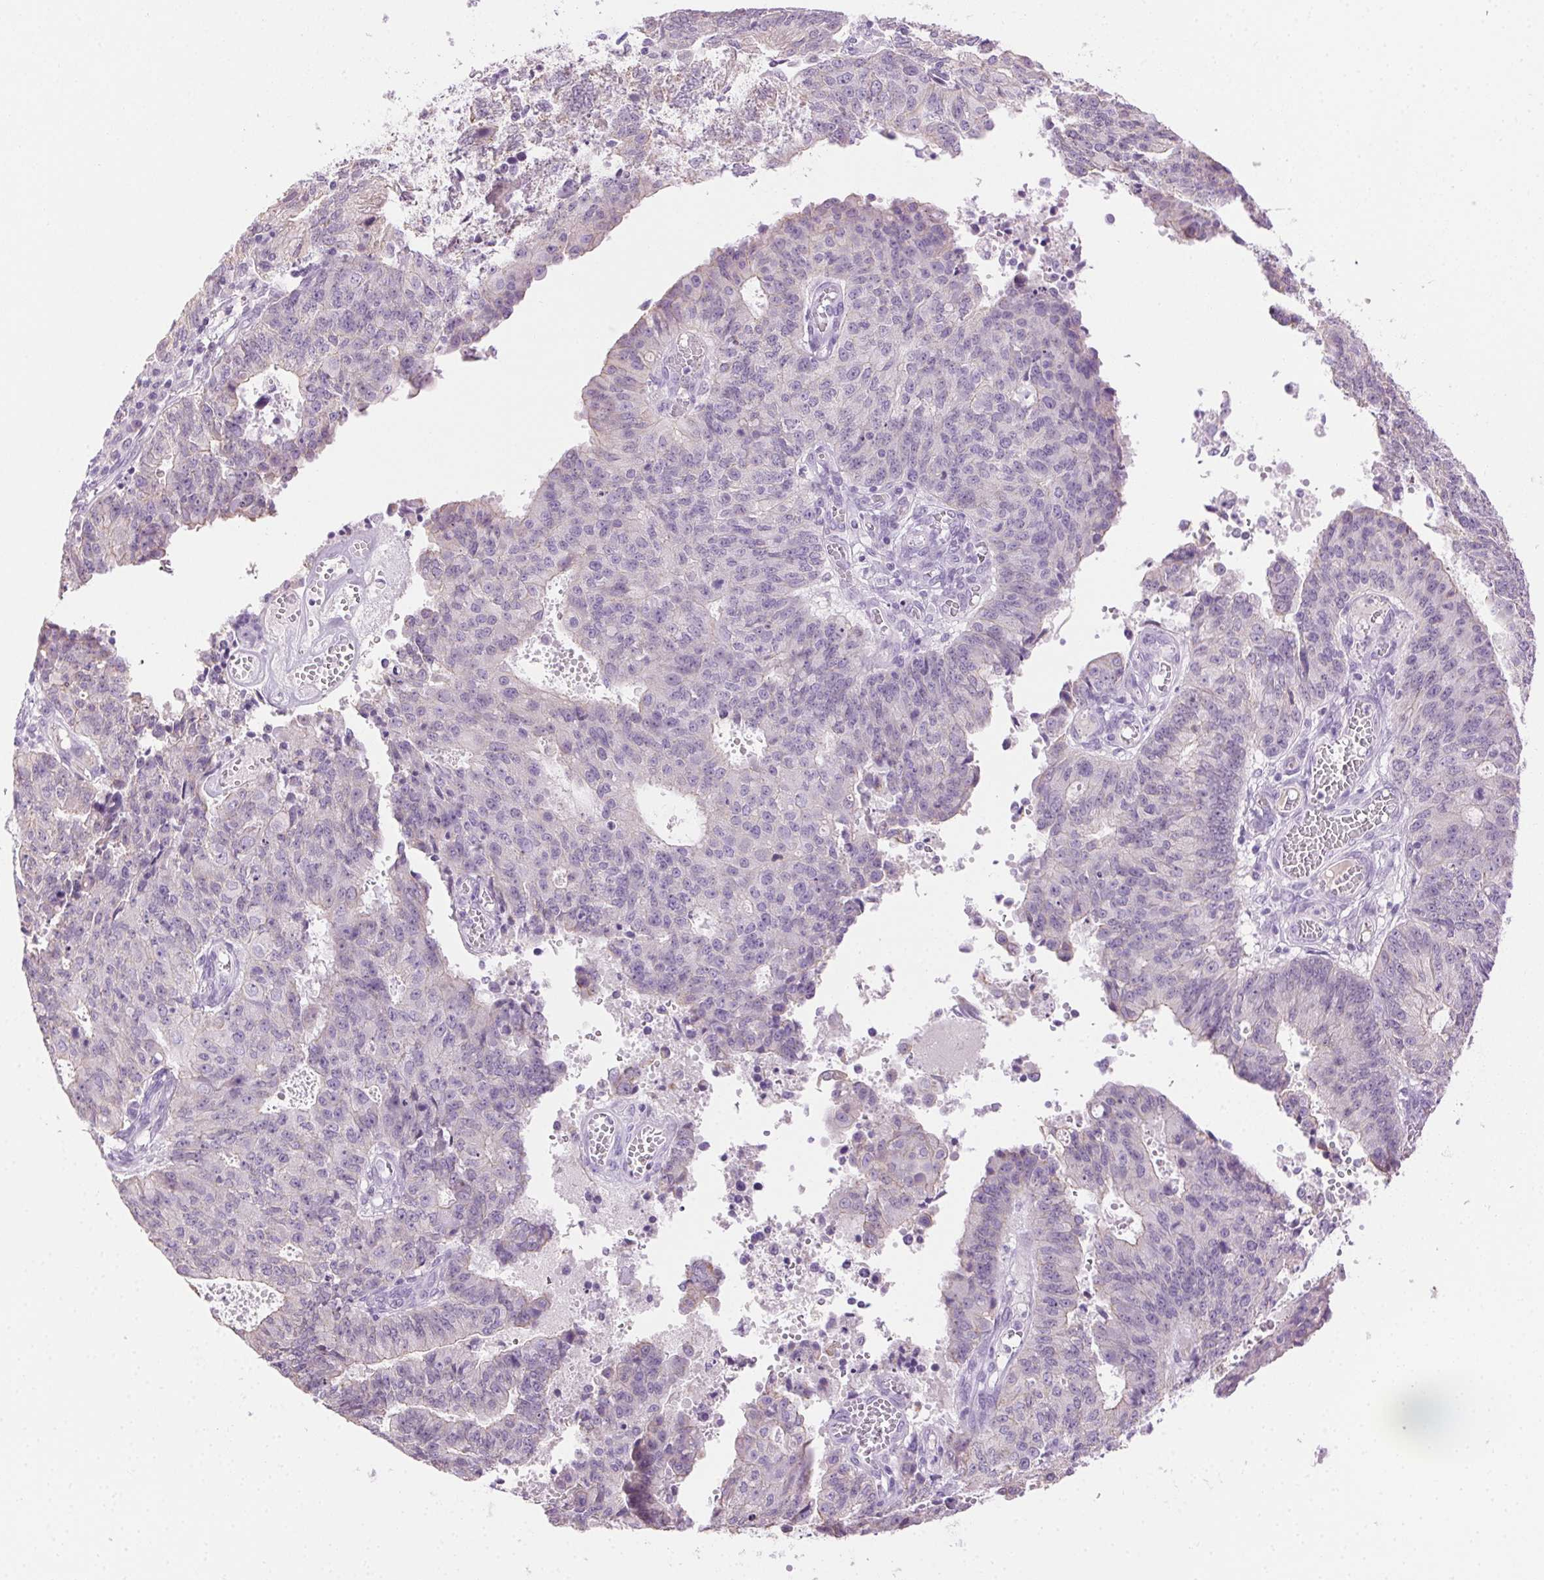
{"staining": {"intensity": "negative", "quantity": "none", "location": "none"}, "tissue": "endometrial cancer", "cell_type": "Tumor cells", "image_type": "cancer", "snomed": [{"axis": "morphology", "description": "Adenocarcinoma, NOS"}, {"axis": "topography", "description": "Endometrium"}], "caption": "Immunohistochemical staining of human endometrial cancer (adenocarcinoma) displays no significant expression in tumor cells. (Immunohistochemistry, brightfield microscopy, high magnification).", "gene": "CLDN10", "patient": {"sex": "female", "age": 82}}